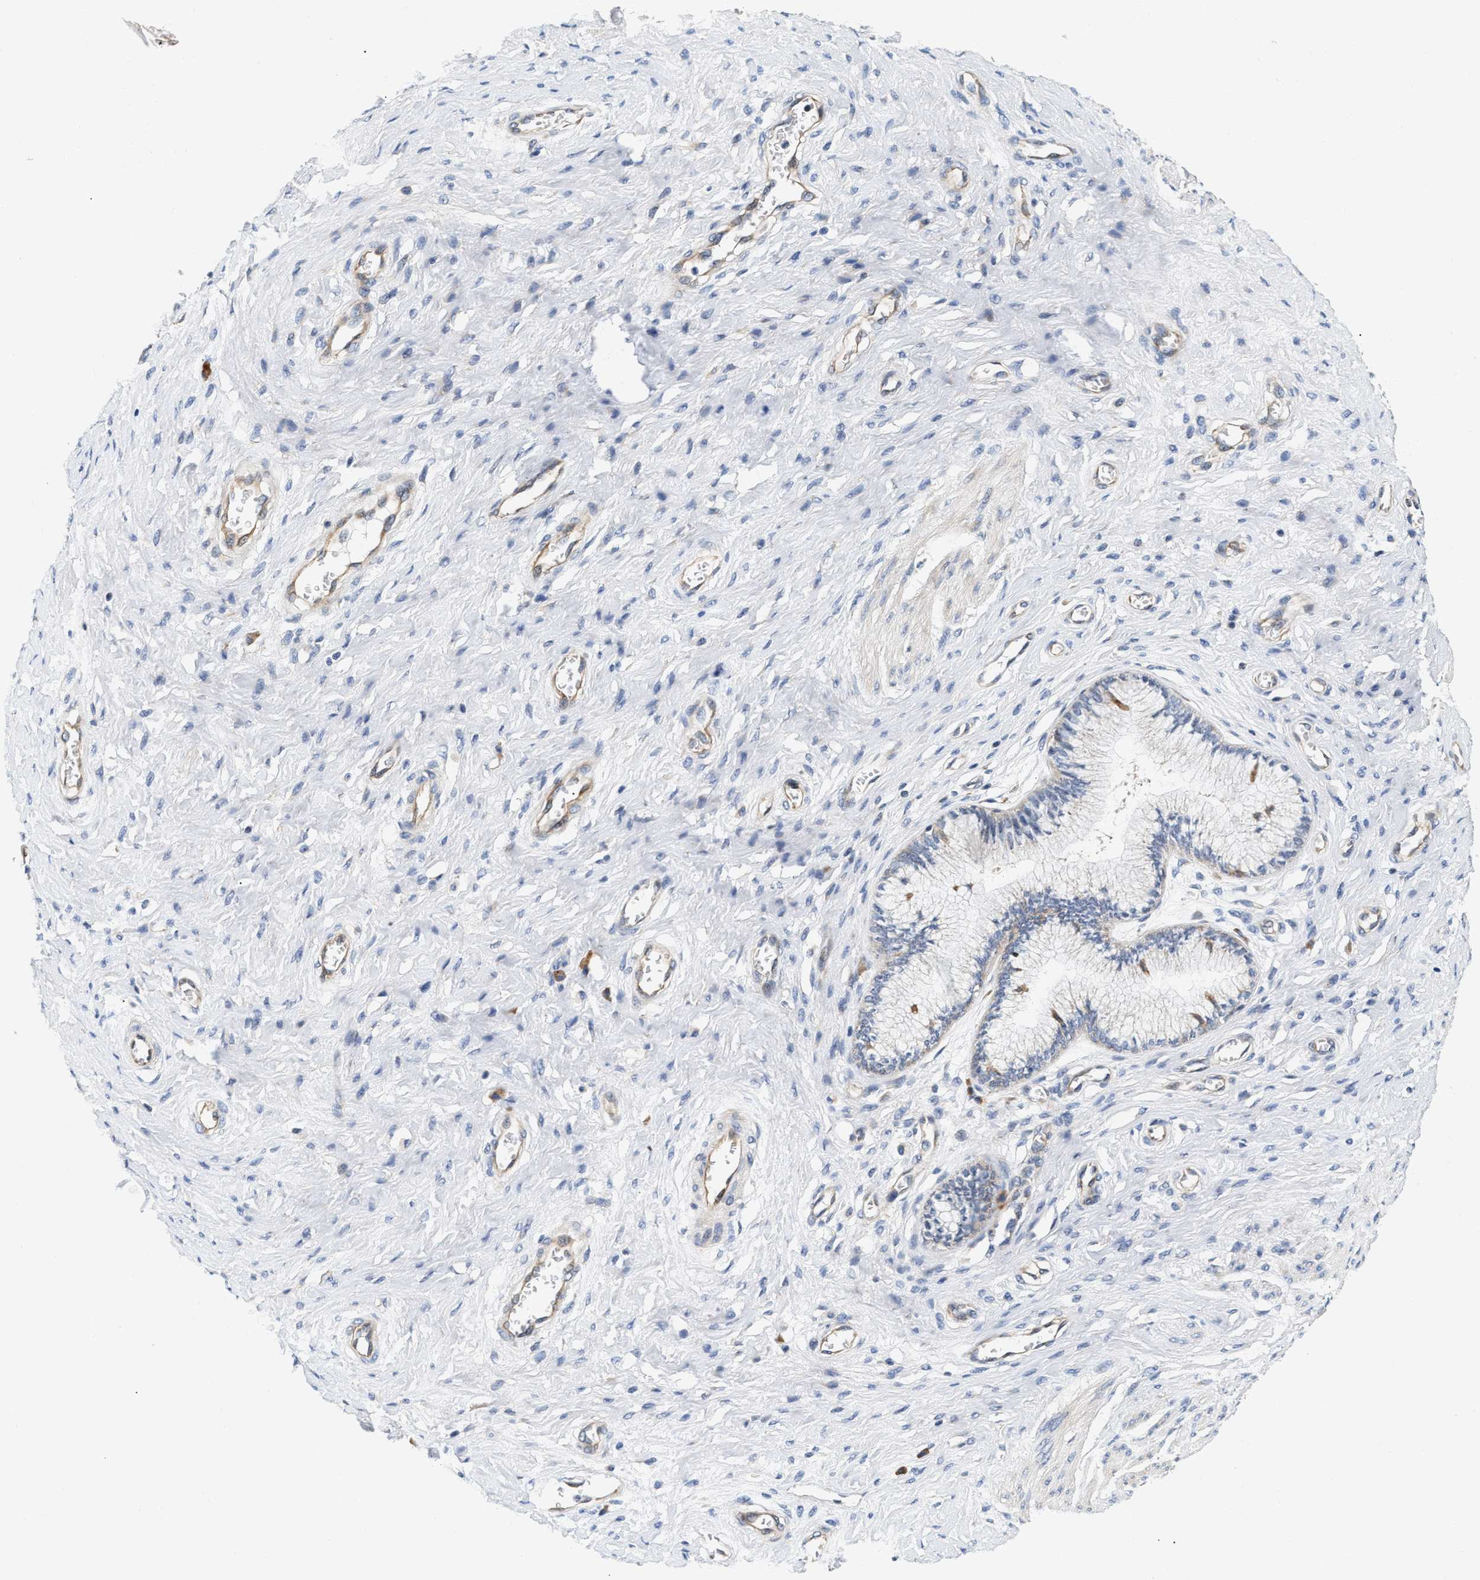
{"staining": {"intensity": "weak", "quantity": "<25%", "location": "cytoplasmic/membranous"}, "tissue": "cervix", "cell_type": "Glandular cells", "image_type": "normal", "snomed": [{"axis": "morphology", "description": "Normal tissue, NOS"}, {"axis": "topography", "description": "Cervix"}], "caption": "A photomicrograph of cervix stained for a protein displays no brown staining in glandular cells. (DAB (3,3'-diaminobenzidine) IHC with hematoxylin counter stain).", "gene": "IFT74", "patient": {"sex": "female", "age": 55}}